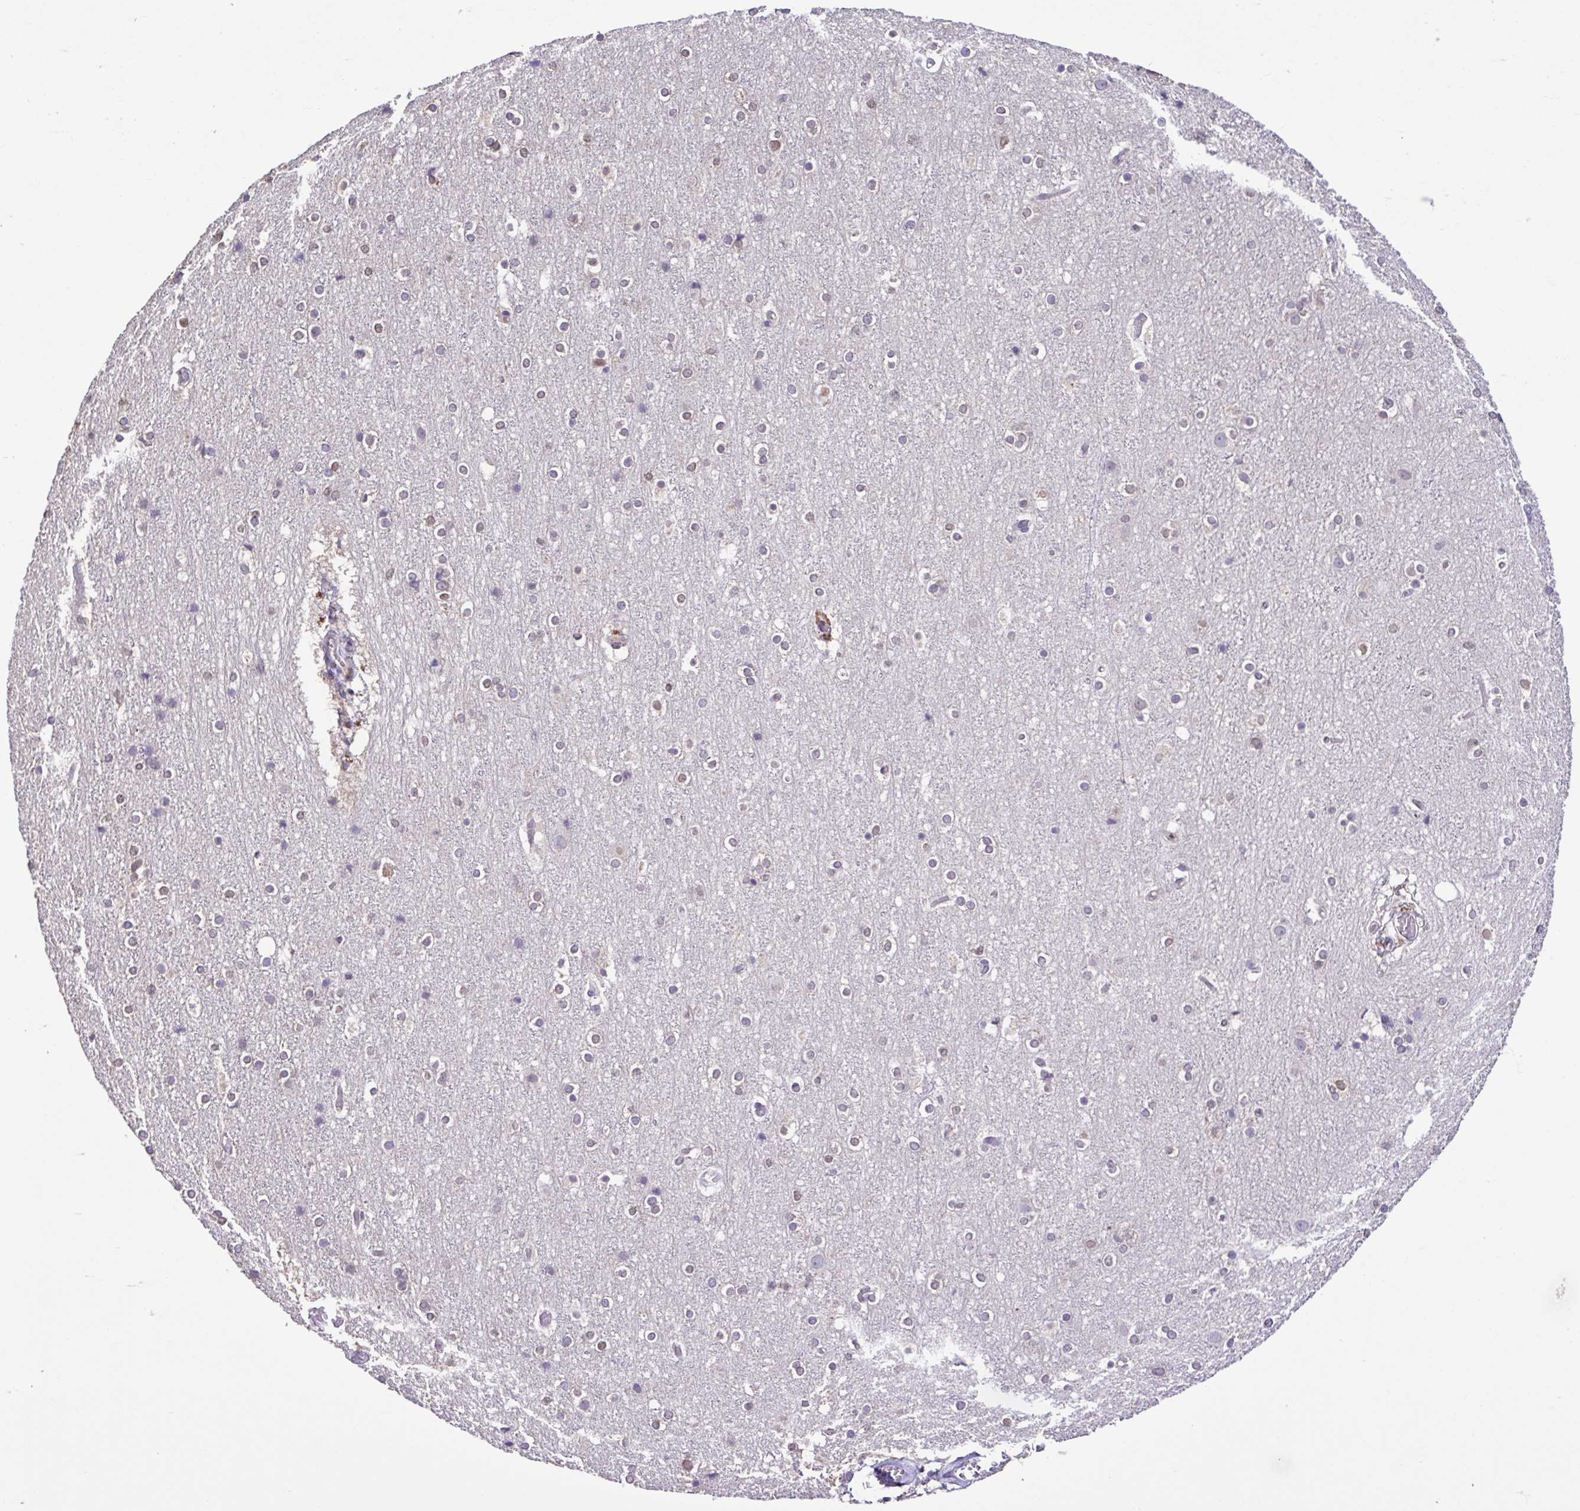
{"staining": {"intensity": "negative", "quantity": "none", "location": "none"}, "tissue": "cerebral cortex", "cell_type": "Endothelial cells", "image_type": "normal", "snomed": [{"axis": "morphology", "description": "Normal tissue, NOS"}, {"axis": "topography", "description": "Cerebral cortex"}], "caption": "A photomicrograph of cerebral cortex stained for a protein displays no brown staining in endothelial cells. (IHC, brightfield microscopy, high magnification).", "gene": "ACTRT3", "patient": {"sex": "female", "age": 52}}